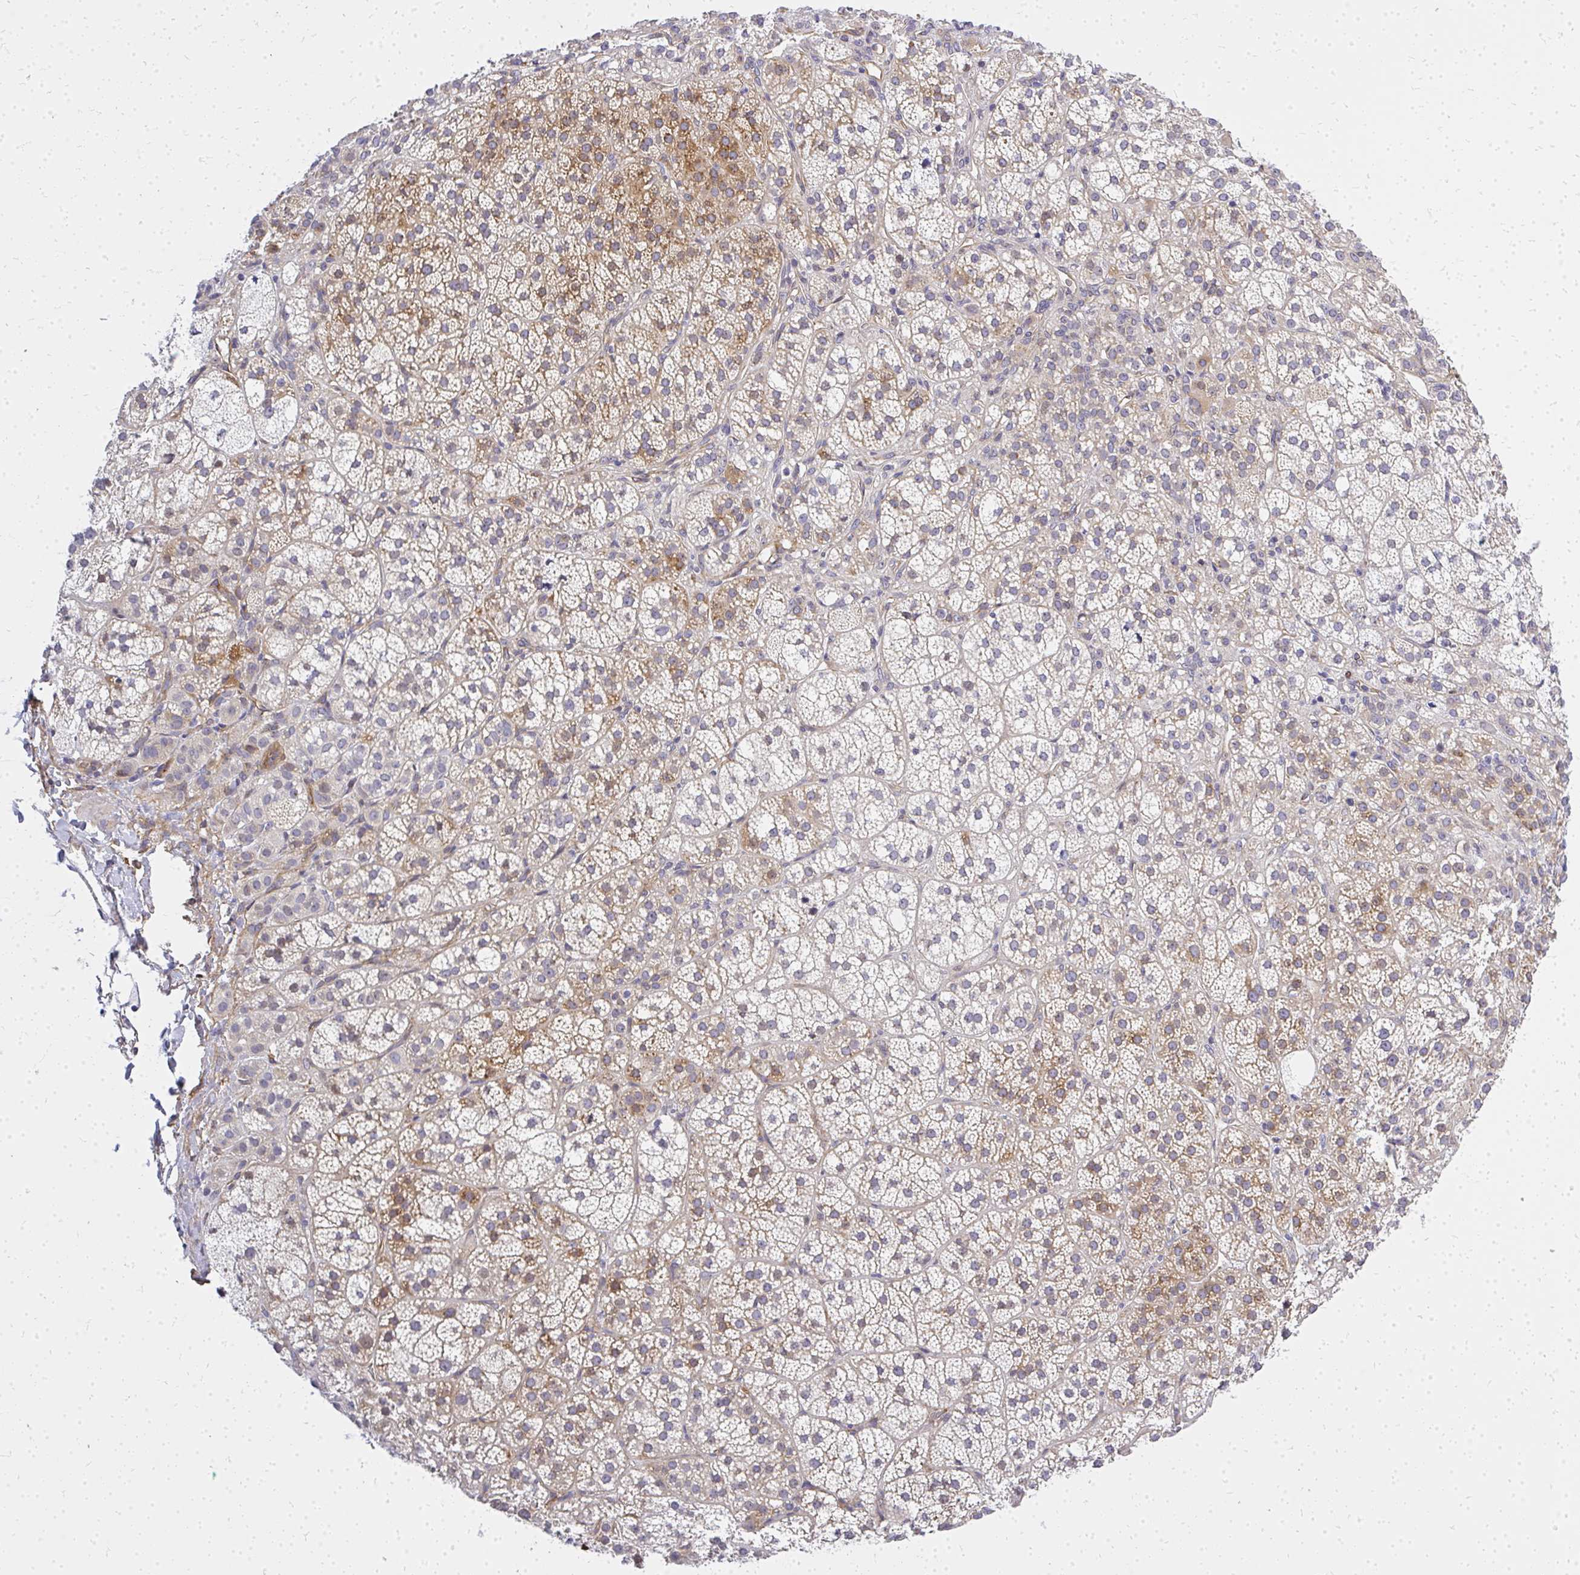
{"staining": {"intensity": "moderate", "quantity": "25%-75%", "location": "cytoplasmic/membranous"}, "tissue": "adrenal gland", "cell_type": "Glandular cells", "image_type": "normal", "snomed": [{"axis": "morphology", "description": "Normal tissue, NOS"}, {"axis": "topography", "description": "Adrenal gland"}], "caption": "High-power microscopy captured an IHC photomicrograph of unremarkable adrenal gland, revealing moderate cytoplasmic/membranous expression in approximately 25%-75% of glandular cells.", "gene": "ENSG00000258472", "patient": {"sex": "female", "age": 60}}